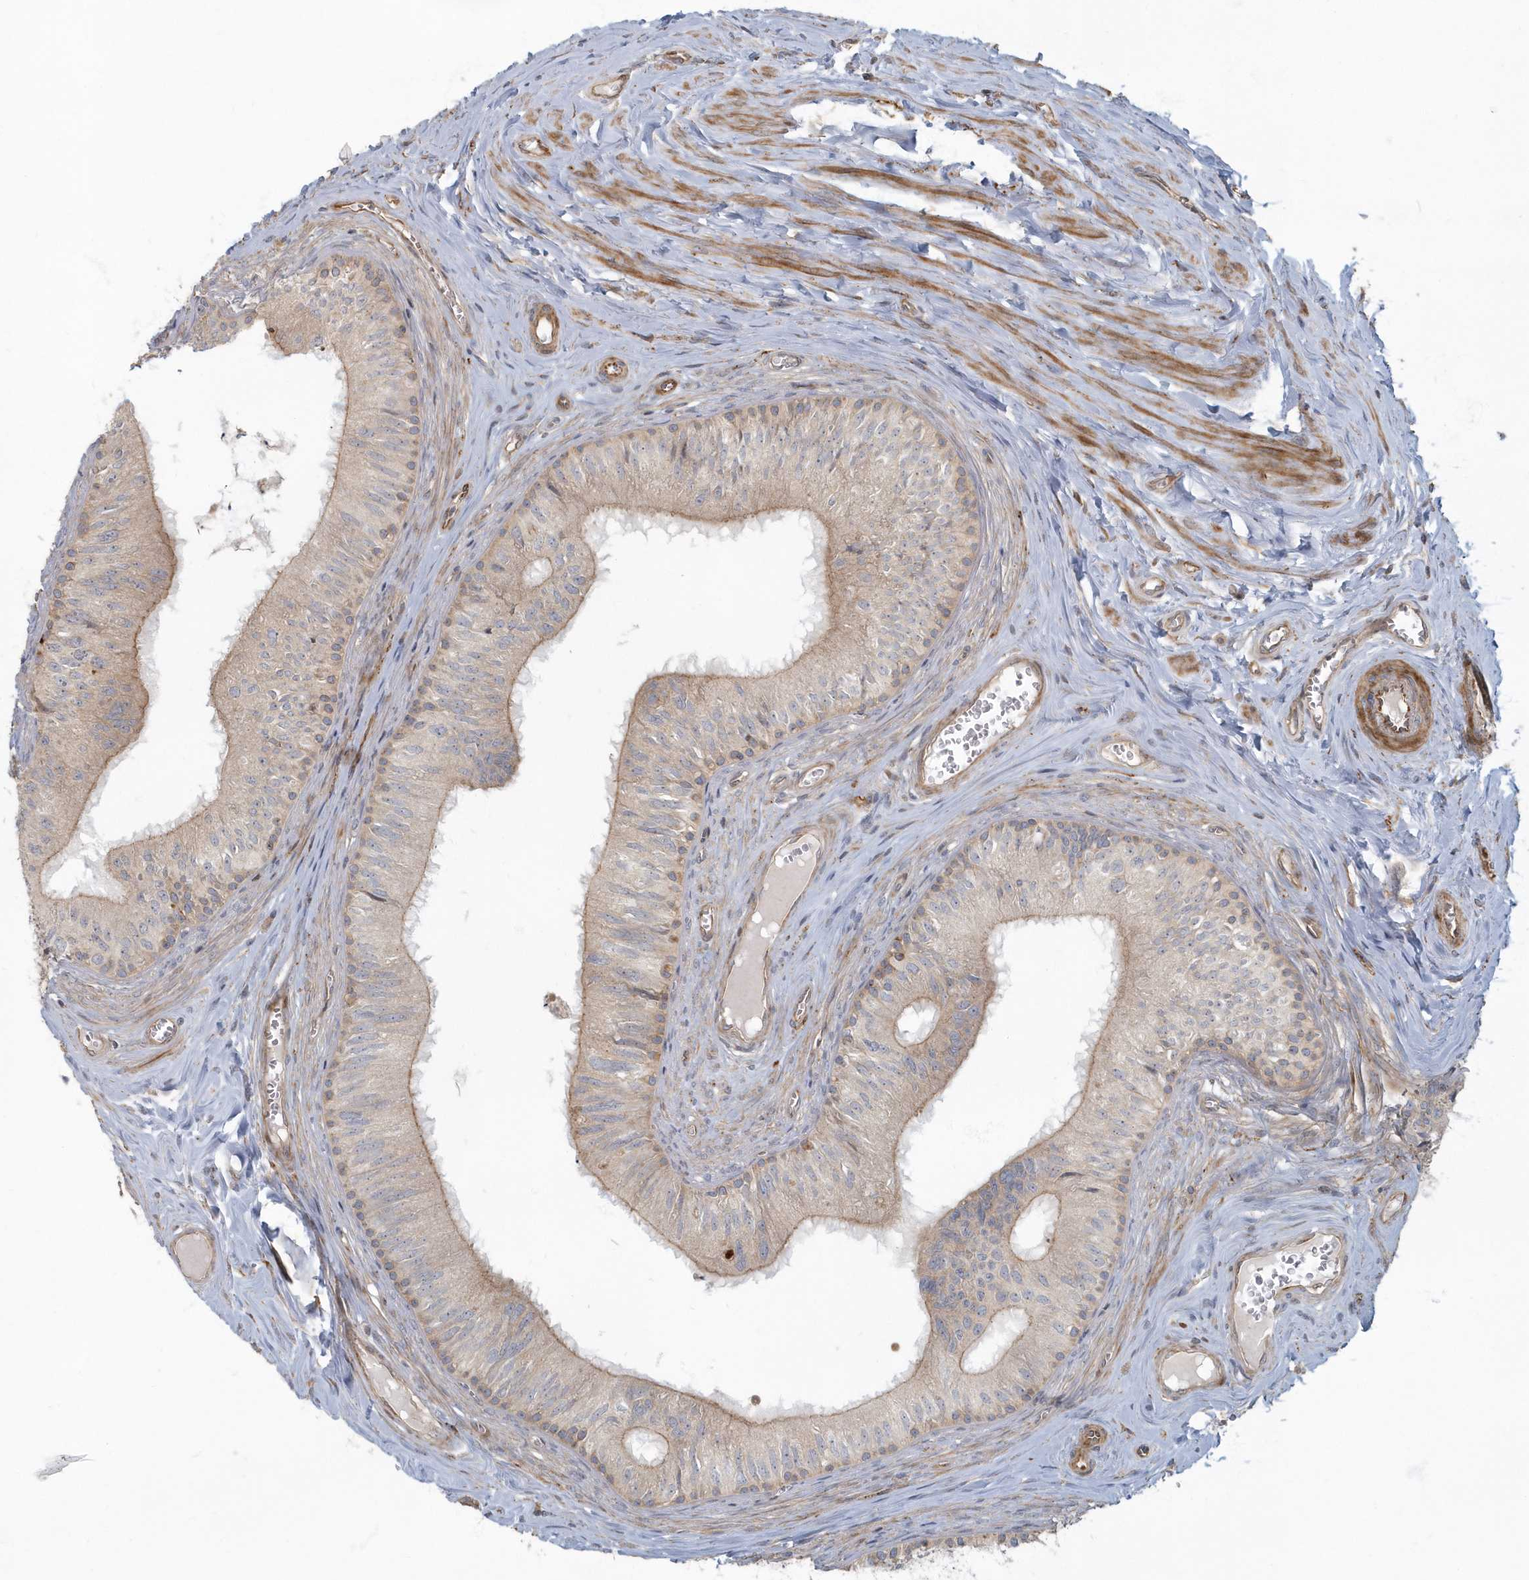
{"staining": {"intensity": "strong", "quantity": "<25%", "location": "cytoplasmic/membranous"}, "tissue": "epididymis", "cell_type": "Glandular cells", "image_type": "normal", "snomed": [{"axis": "morphology", "description": "Normal tissue, NOS"}, {"axis": "topography", "description": "Epididymis"}], "caption": "Epididymis stained with a brown dye displays strong cytoplasmic/membranous positive expression in about <25% of glandular cells.", "gene": "ARHGEF38", "patient": {"sex": "male", "age": 46}}